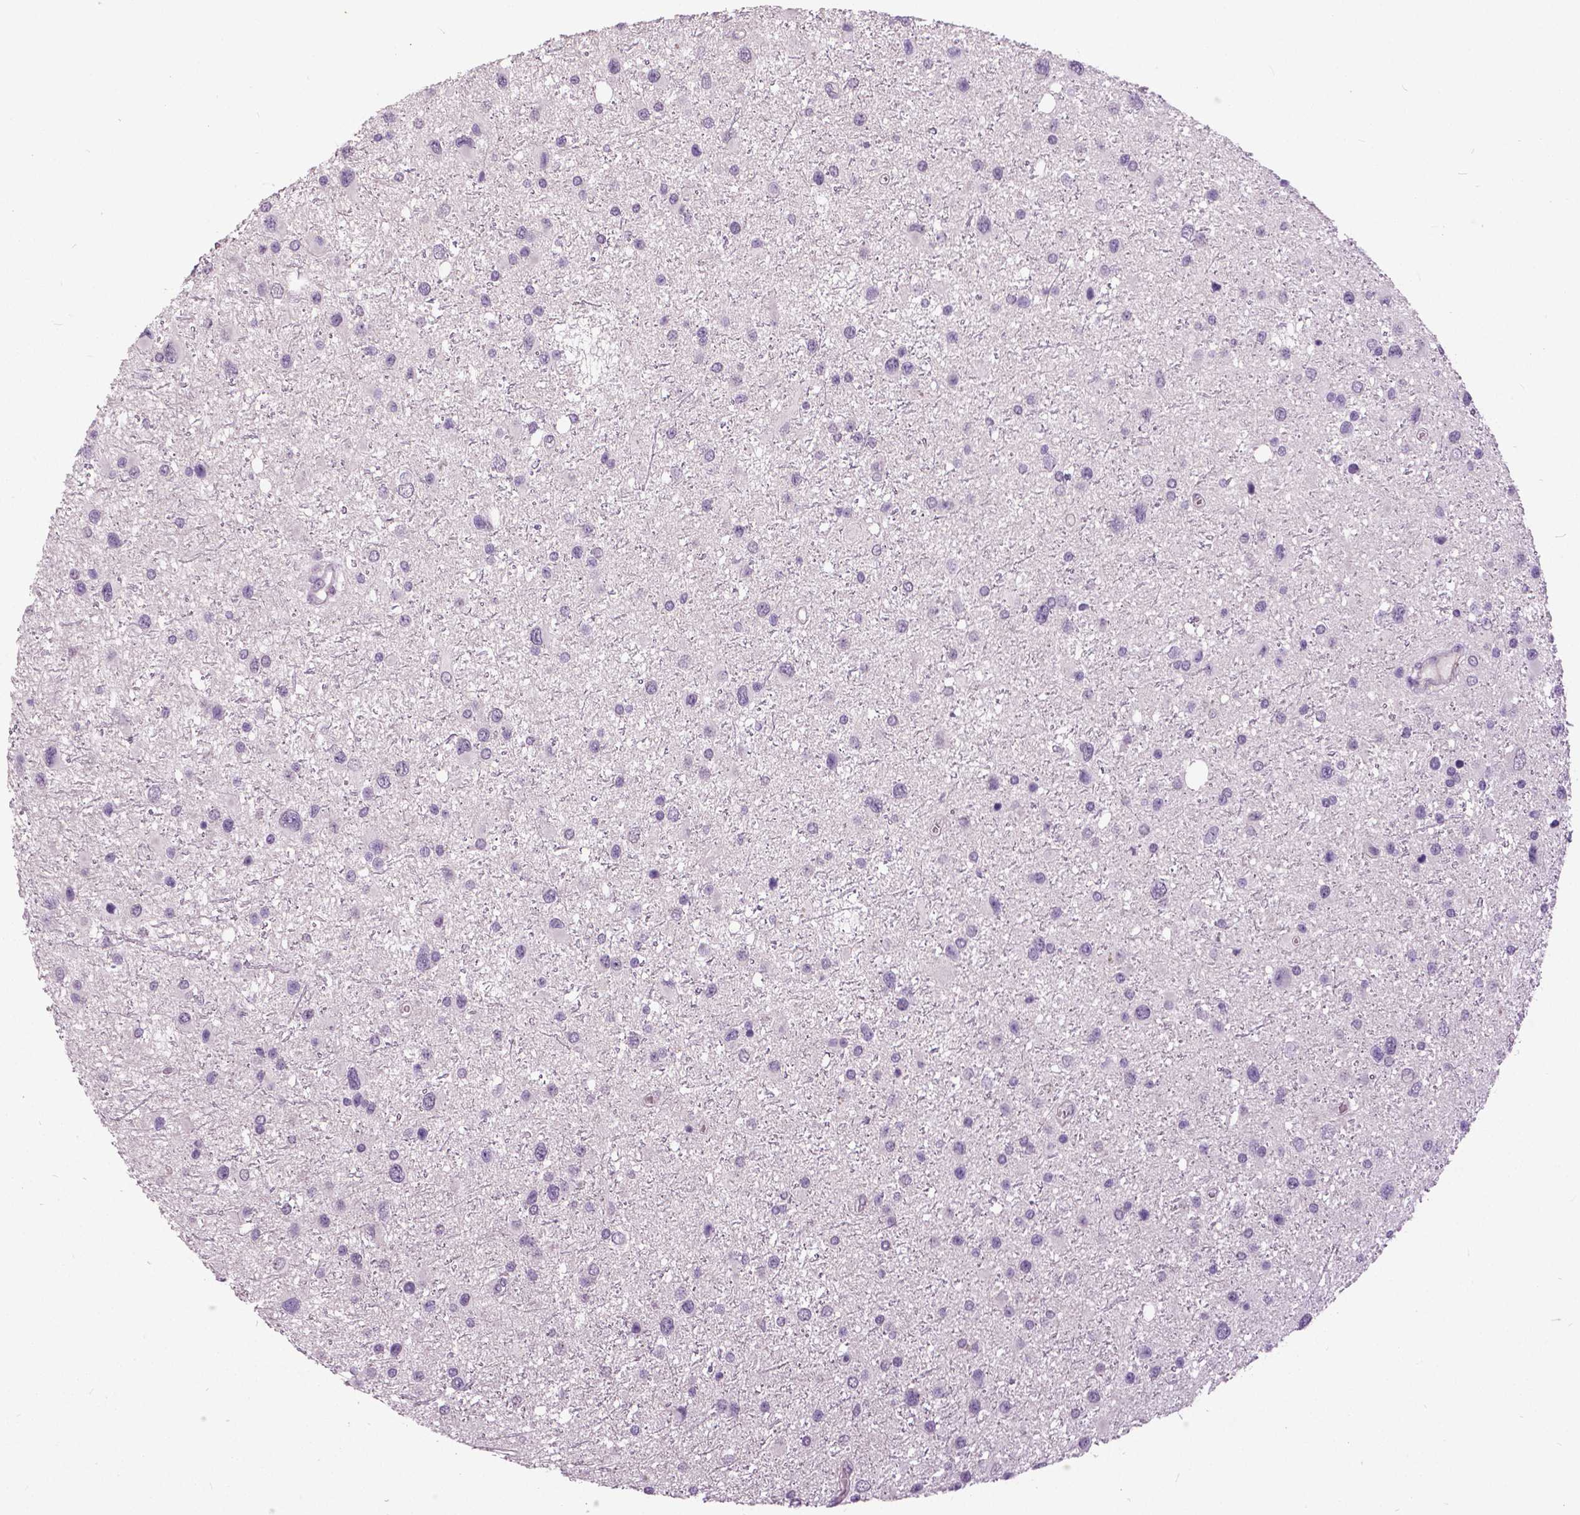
{"staining": {"intensity": "negative", "quantity": "none", "location": "none"}, "tissue": "glioma", "cell_type": "Tumor cells", "image_type": "cancer", "snomed": [{"axis": "morphology", "description": "Glioma, malignant, Low grade"}, {"axis": "topography", "description": "Brain"}], "caption": "This is an IHC photomicrograph of malignant low-grade glioma. There is no expression in tumor cells.", "gene": "FOXA1", "patient": {"sex": "female", "age": 32}}